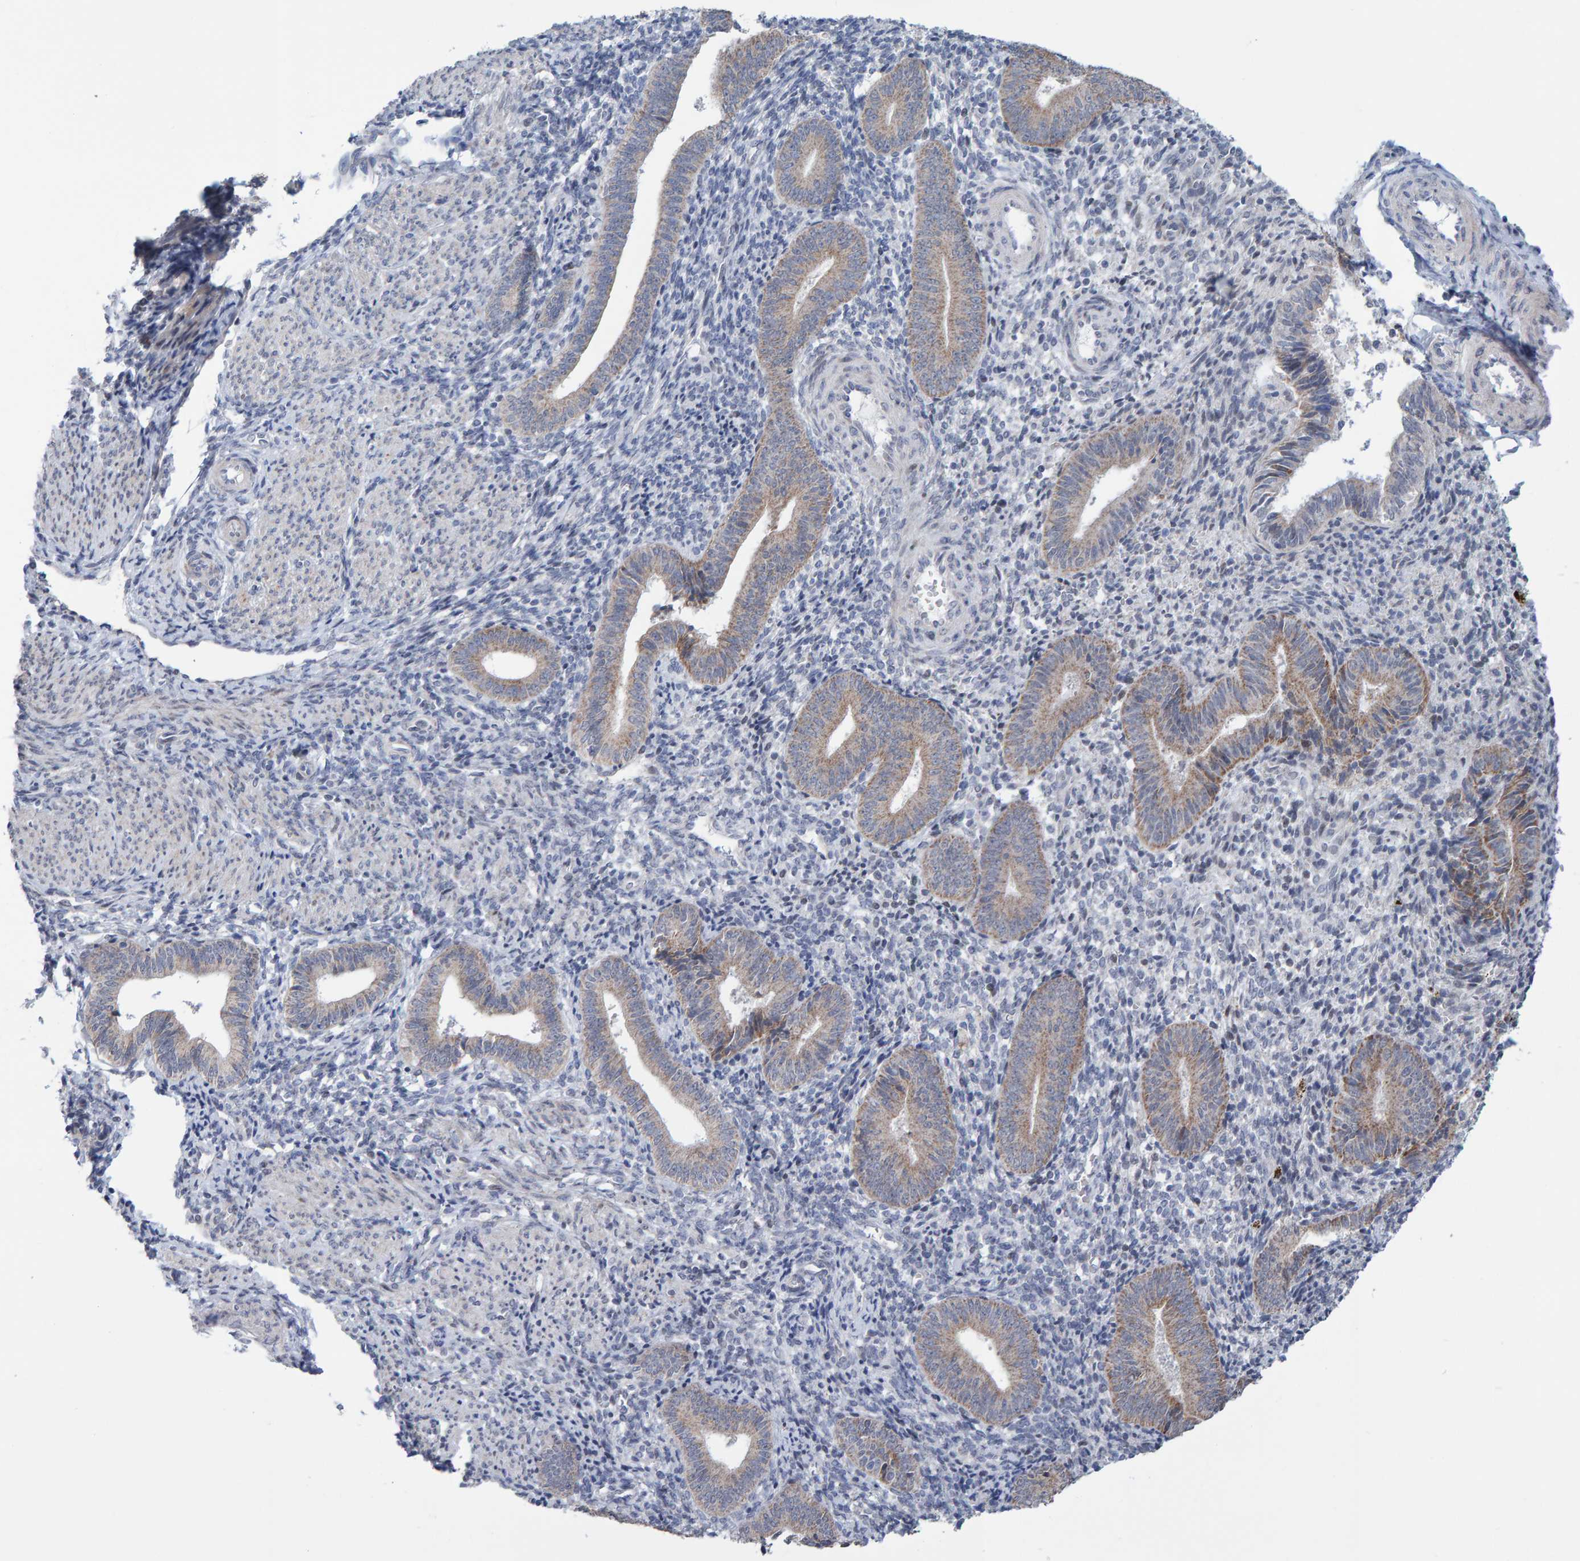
{"staining": {"intensity": "negative", "quantity": "none", "location": "none"}, "tissue": "endometrium", "cell_type": "Cells in endometrial stroma", "image_type": "normal", "snomed": [{"axis": "morphology", "description": "Normal tissue, NOS"}, {"axis": "topography", "description": "Uterus"}, {"axis": "topography", "description": "Endometrium"}], "caption": "DAB immunohistochemical staining of benign human endometrium shows no significant positivity in cells in endometrial stroma.", "gene": "USP43", "patient": {"sex": "female", "age": 33}}